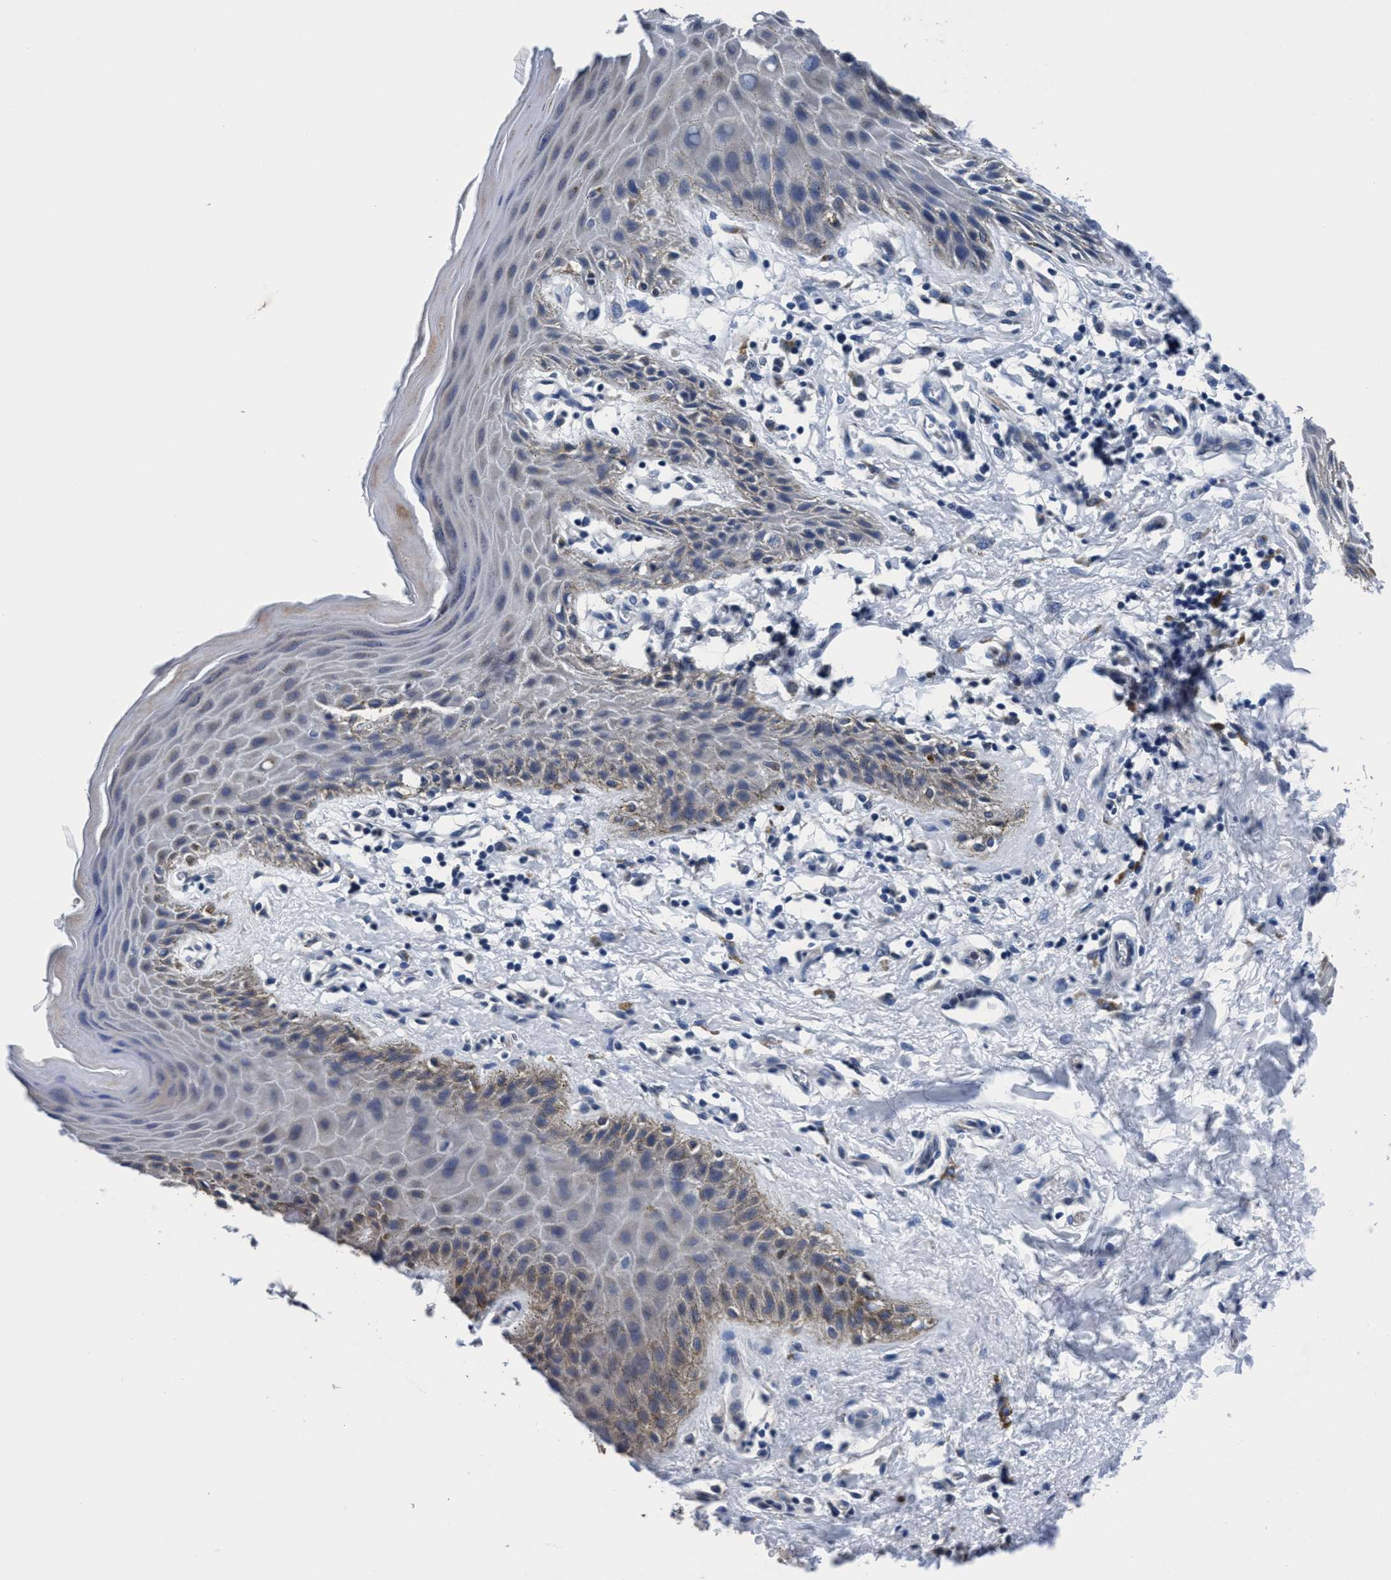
{"staining": {"intensity": "weak", "quantity": "<25%", "location": "cytoplasmic/membranous"}, "tissue": "skin", "cell_type": "Epidermal cells", "image_type": "normal", "snomed": [{"axis": "morphology", "description": "Normal tissue, NOS"}, {"axis": "topography", "description": "Anal"}], "caption": "IHC histopathology image of benign human skin stained for a protein (brown), which displays no expression in epidermal cells. Nuclei are stained in blue.", "gene": "TMEM94", "patient": {"sex": "male", "age": 44}}